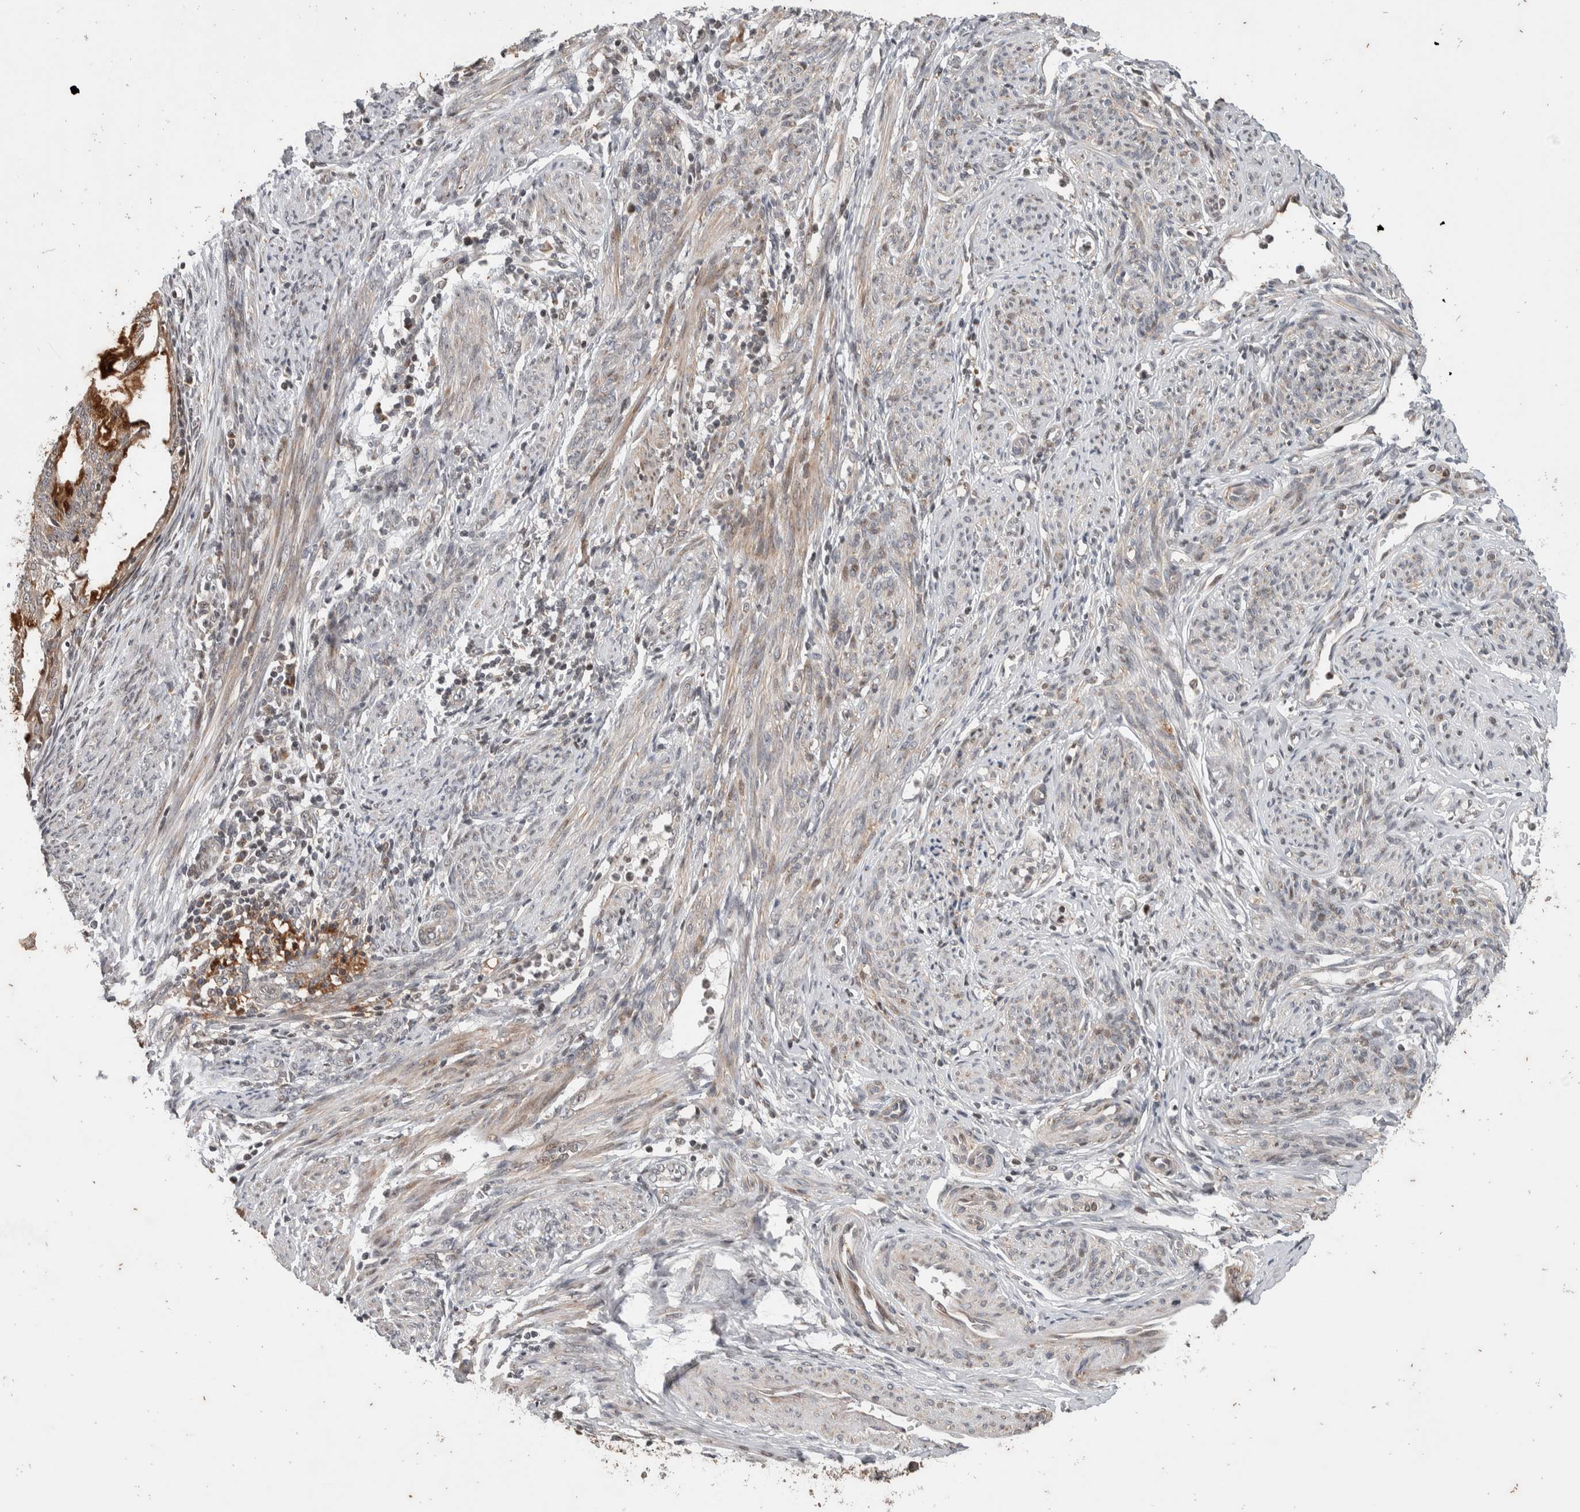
{"staining": {"intensity": "moderate", "quantity": "25%-75%", "location": "cytoplasmic/membranous"}, "tissue": "endometrial cancer", "cell_type": "Tumor cells", "image_type": "cancer", "snomed": [{"axis": "morphology", "description": "Adenocarcinoma, NOS"}, {"axis": "topography", "description": "Endometrium"}], "caption": "Tumor cells exhibit medium levels of moderate cytoplasmic/membranous positivity in approximately 25%-75% of cells in human adenocarcinoma (endometrial).", "gene": "ATXN7L1", "patient": {"sex": "female", "age": 58}}